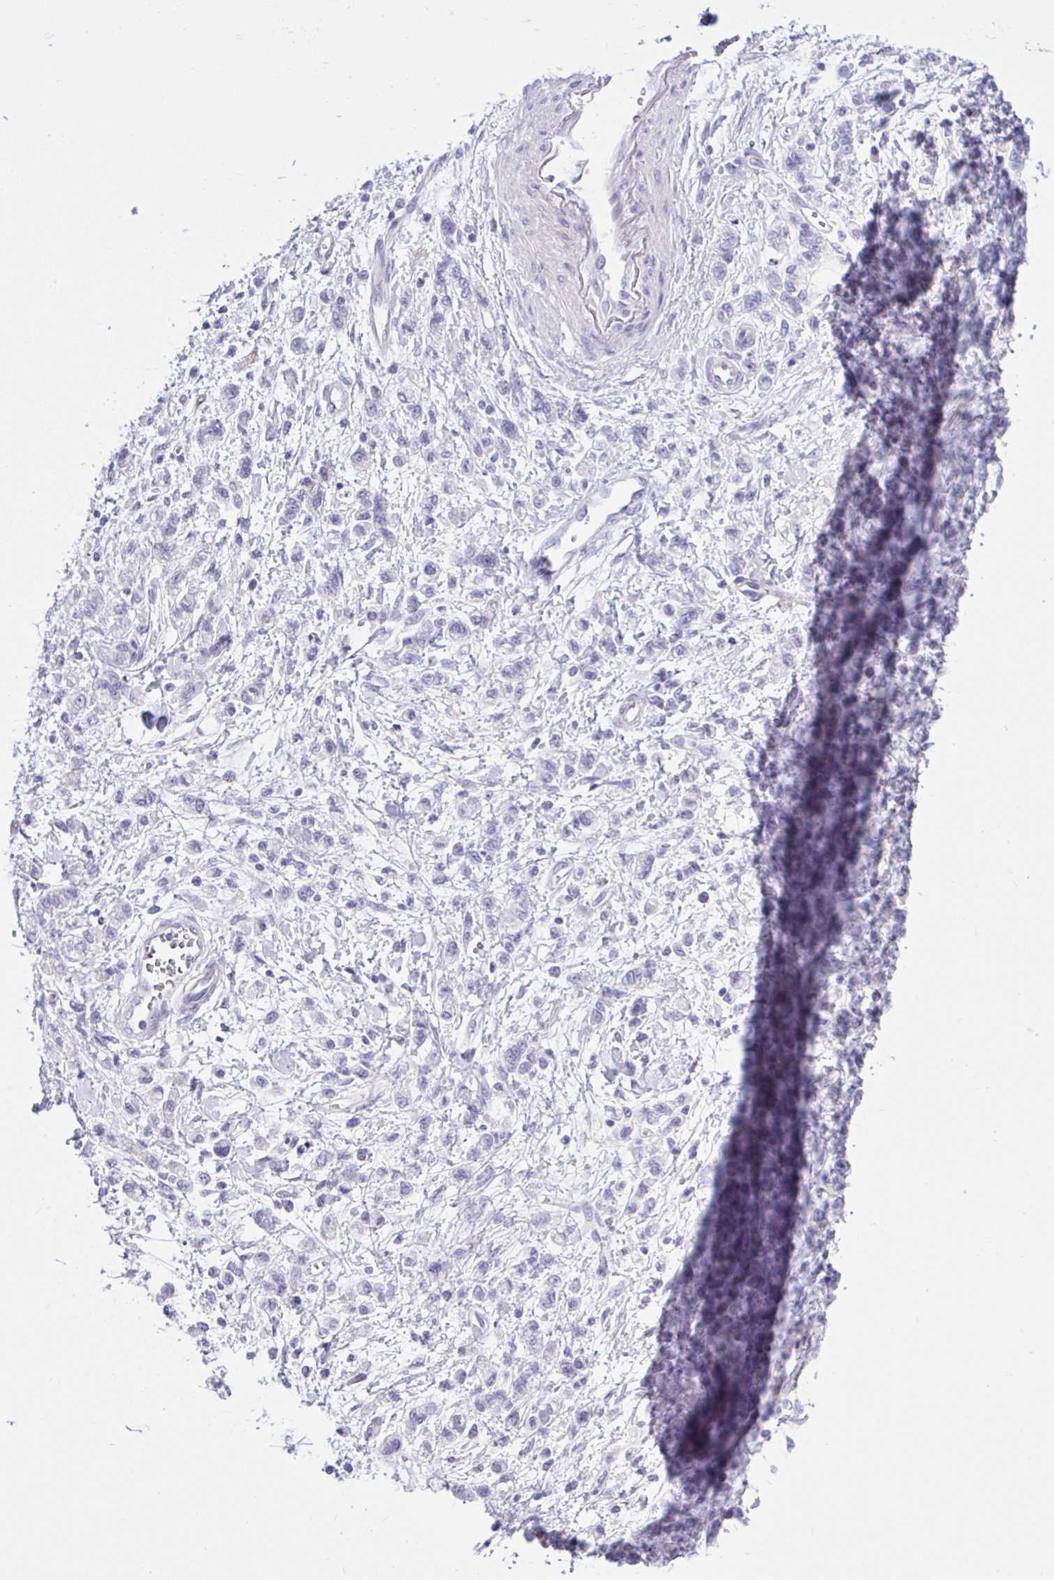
{"staining": {"intensity": "negative", "quantity": "none", "location": "none"}, "tissue": "stomach cancer", "cell_type": "Tumor cells", "image_type": "cancer", "snomed": [{"axis": "morphology", "description": "Adenocarcinoma, NOS"}, {"axis": "topography", "description": "Stomach"}], "caption": "Protein analysis of adenocarcinoma (stomach) exhibits no significant expression in tumor cells.", "gene": "ANO4", "patient": {"sex": "male", "age": 77}}